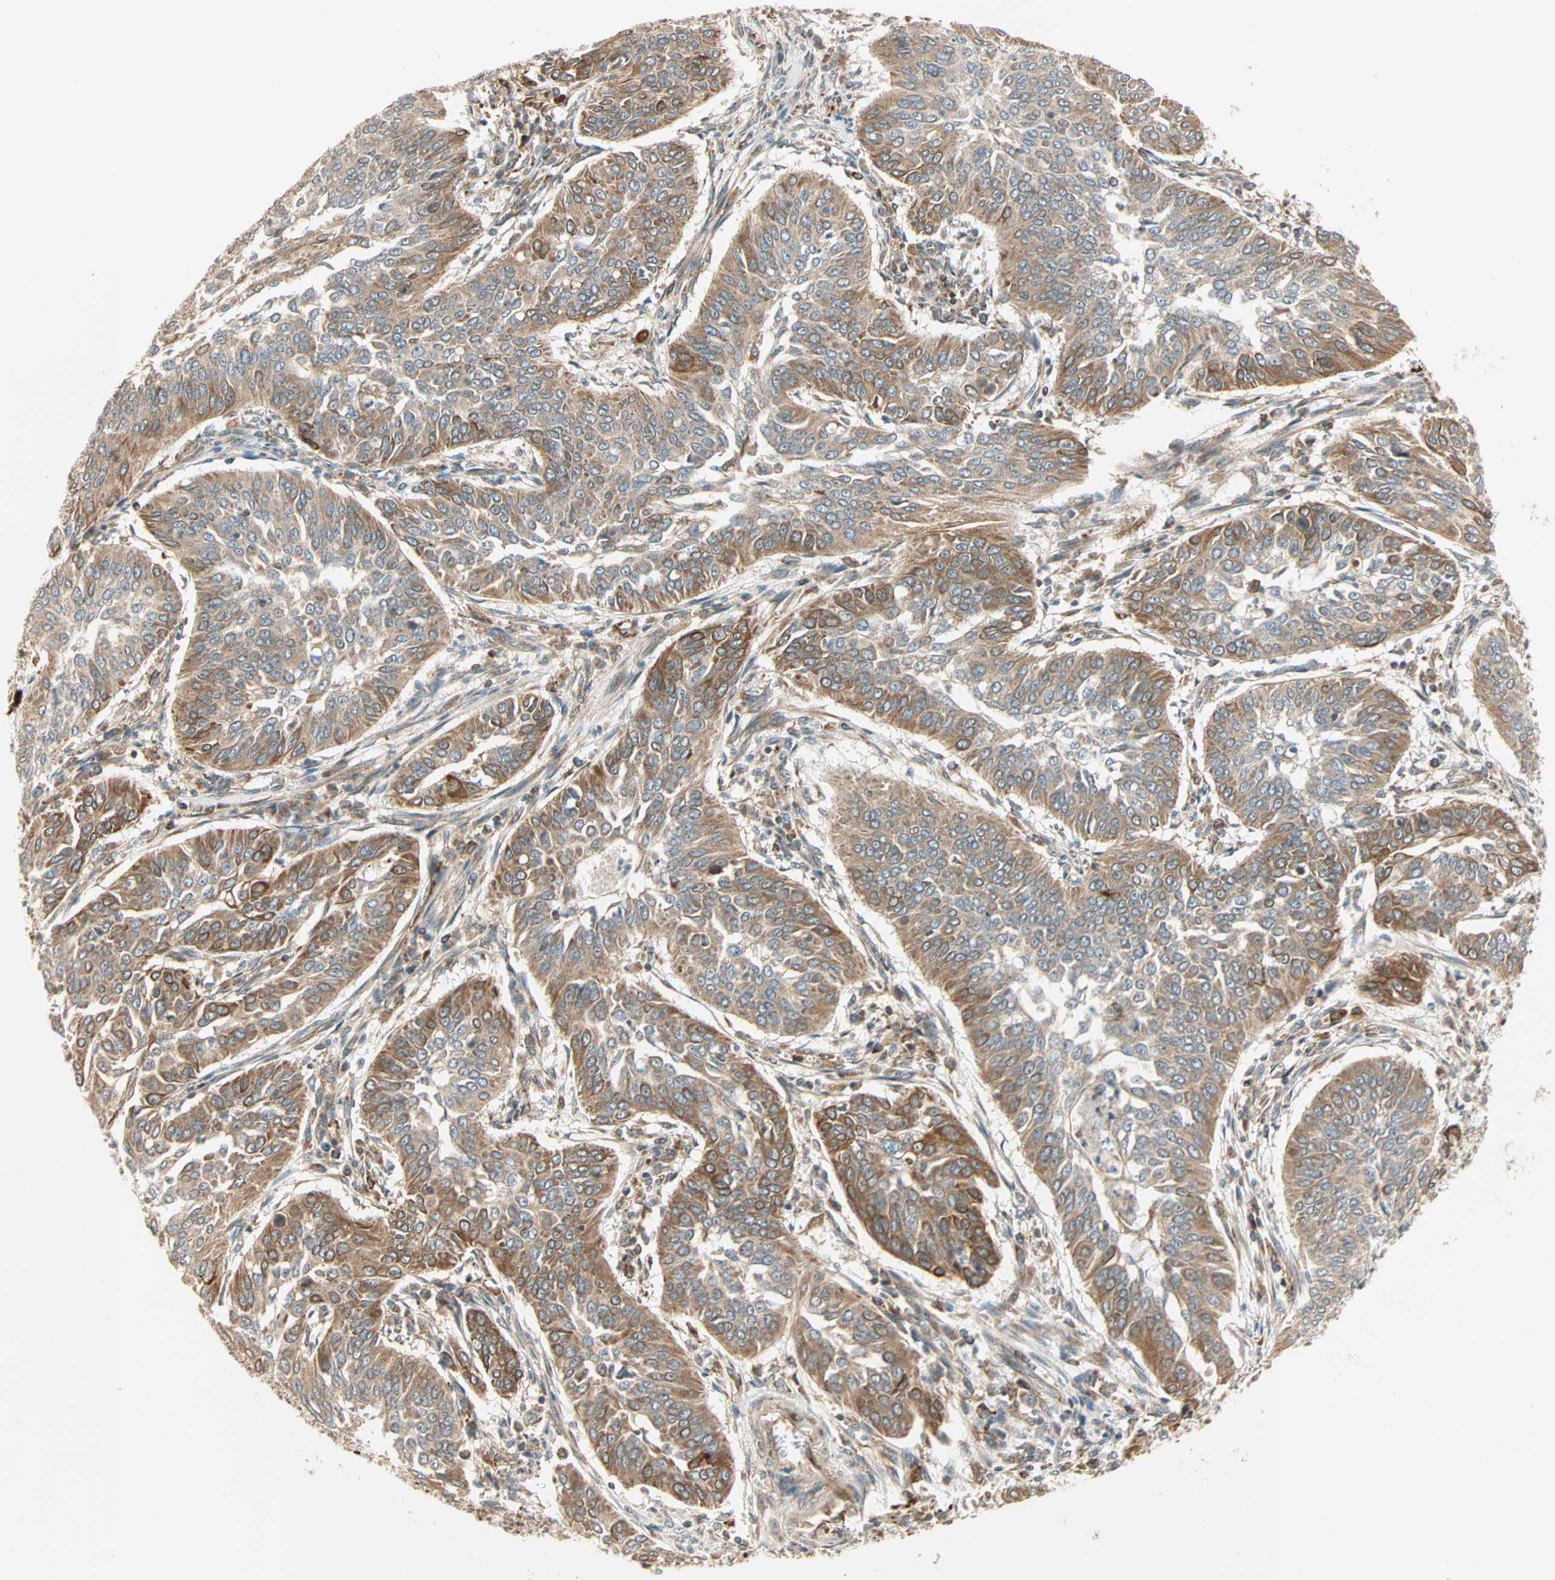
{"staining": {"intensity": "moderate", "quantity": ">75%", "location": "cytoplasmic/membranous"}, "tissue": "cervical cancer", "cell_type": "Tumor cells", "image_type": "cancer", "snomed": [{"axis": "morphology", "description": "Normal tissue, NOS"}, {"axis": "morphology", "description": "Squamous cell carcinoma, NOS"}, {"axis": "topography", "description": "Cervix"}], "caption": "This photomicrograph displays cervical cancer (squamous cell carcinoma) stained with immunohistochemistry to label a protein in brown. The cytoplasmic/membranous of tumor cells show moderate positivity for the protein. Nuclei are counter-stained blue.", "gene": "PNPLA6", "patient": {"sex": "female", "age": 39}}